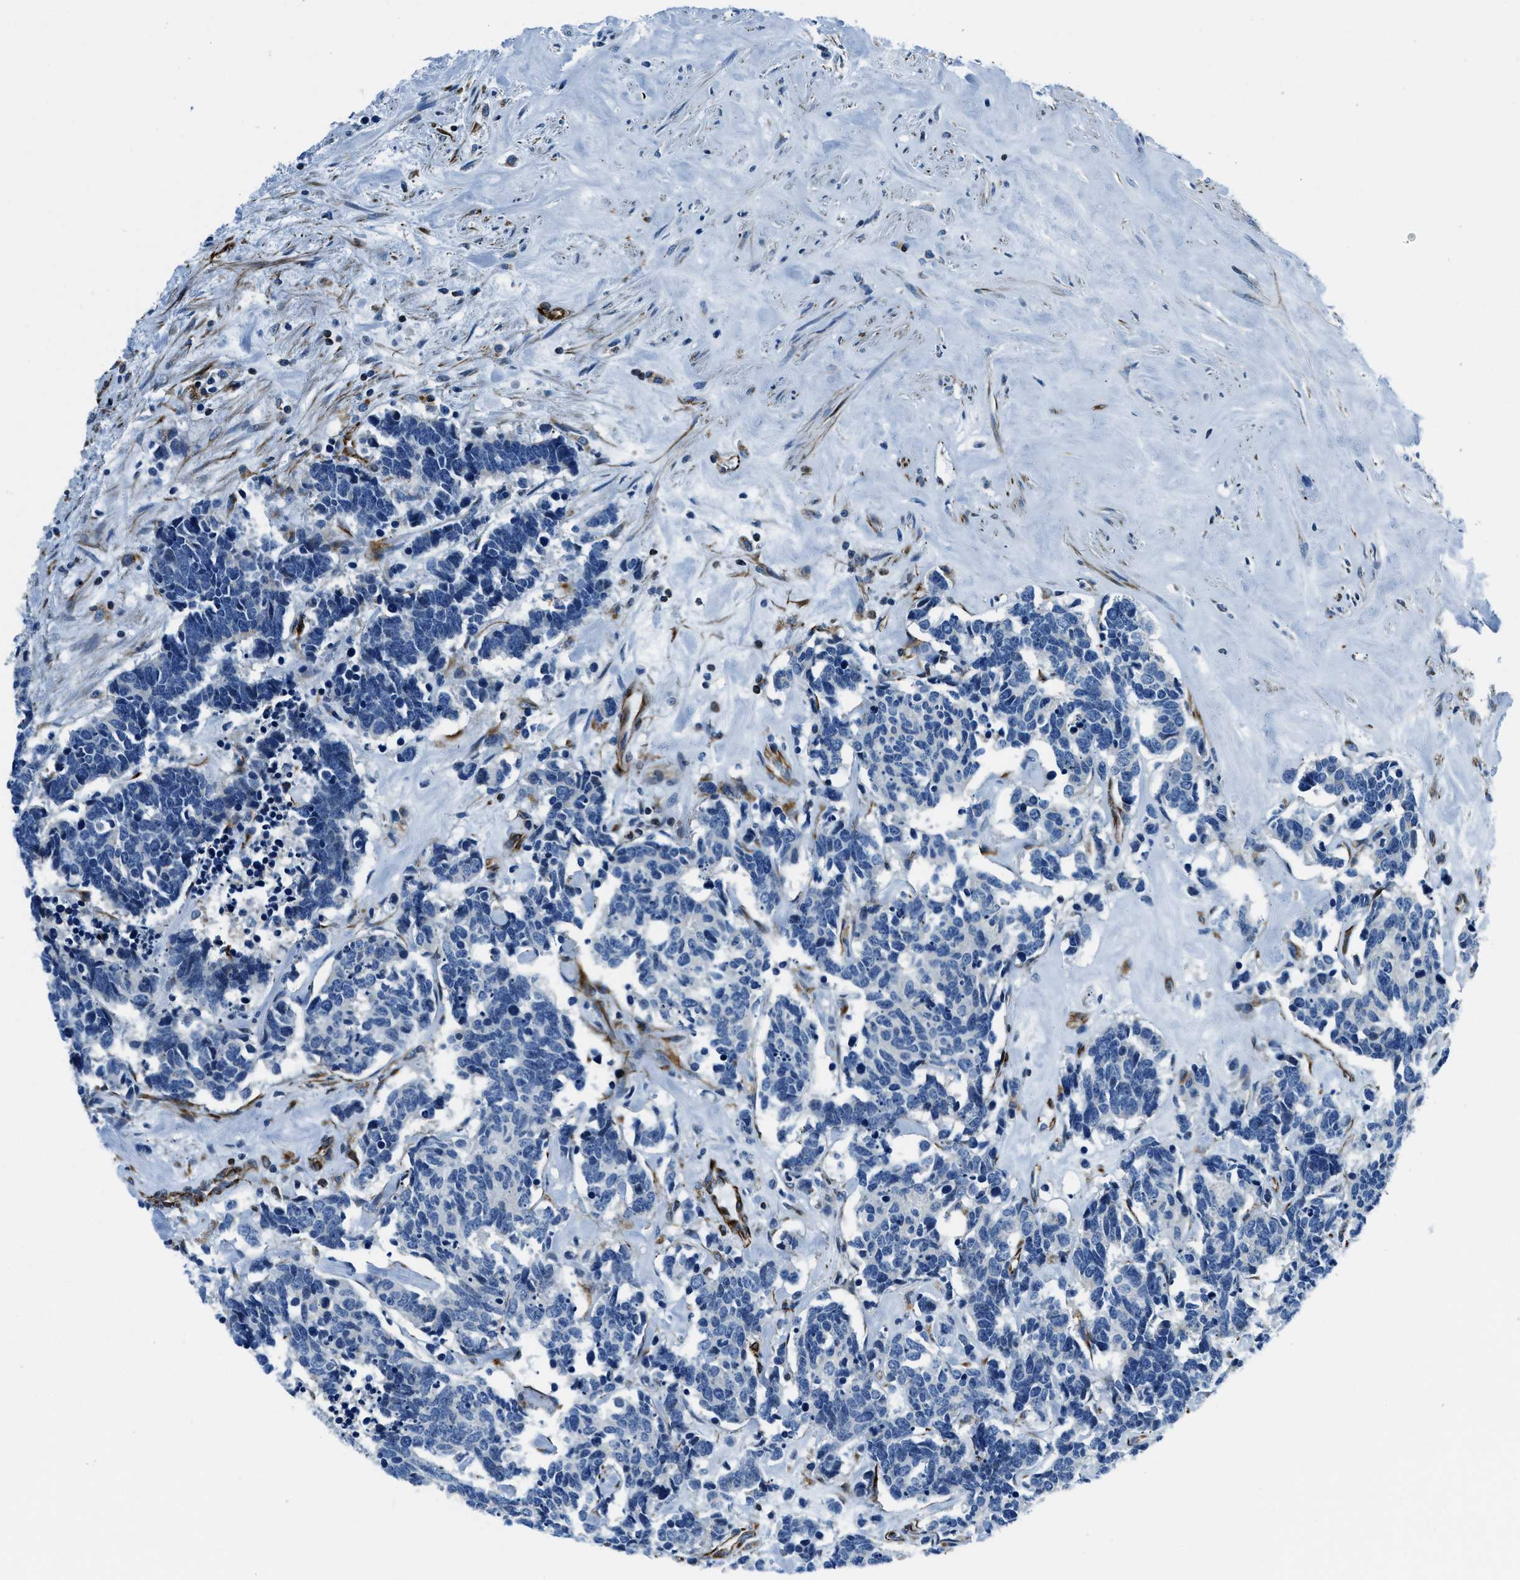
{"staining": {"intensity": "negative", "quantity": "none", "location": "none"}, "tissue": "carcinoid", "cell_type": "Tumor cells", "image_type": "cancer", "snomed": [{"axis": "morphology", "description": "Carcinoma, NOS"}, {"axis": "morphology", "description": "Carcinoid, malignant, NOS"}, {"axis": "topography", "description": "Urinary bladder"}], "caption": "DAB (3,3'-diaminobenzidine) immunohistochemical staining of human malignant carcinoid exhibits no significant expression in tumor cells.", "gene": "GNS", "patient": {"sex": "male", "age": 57}}